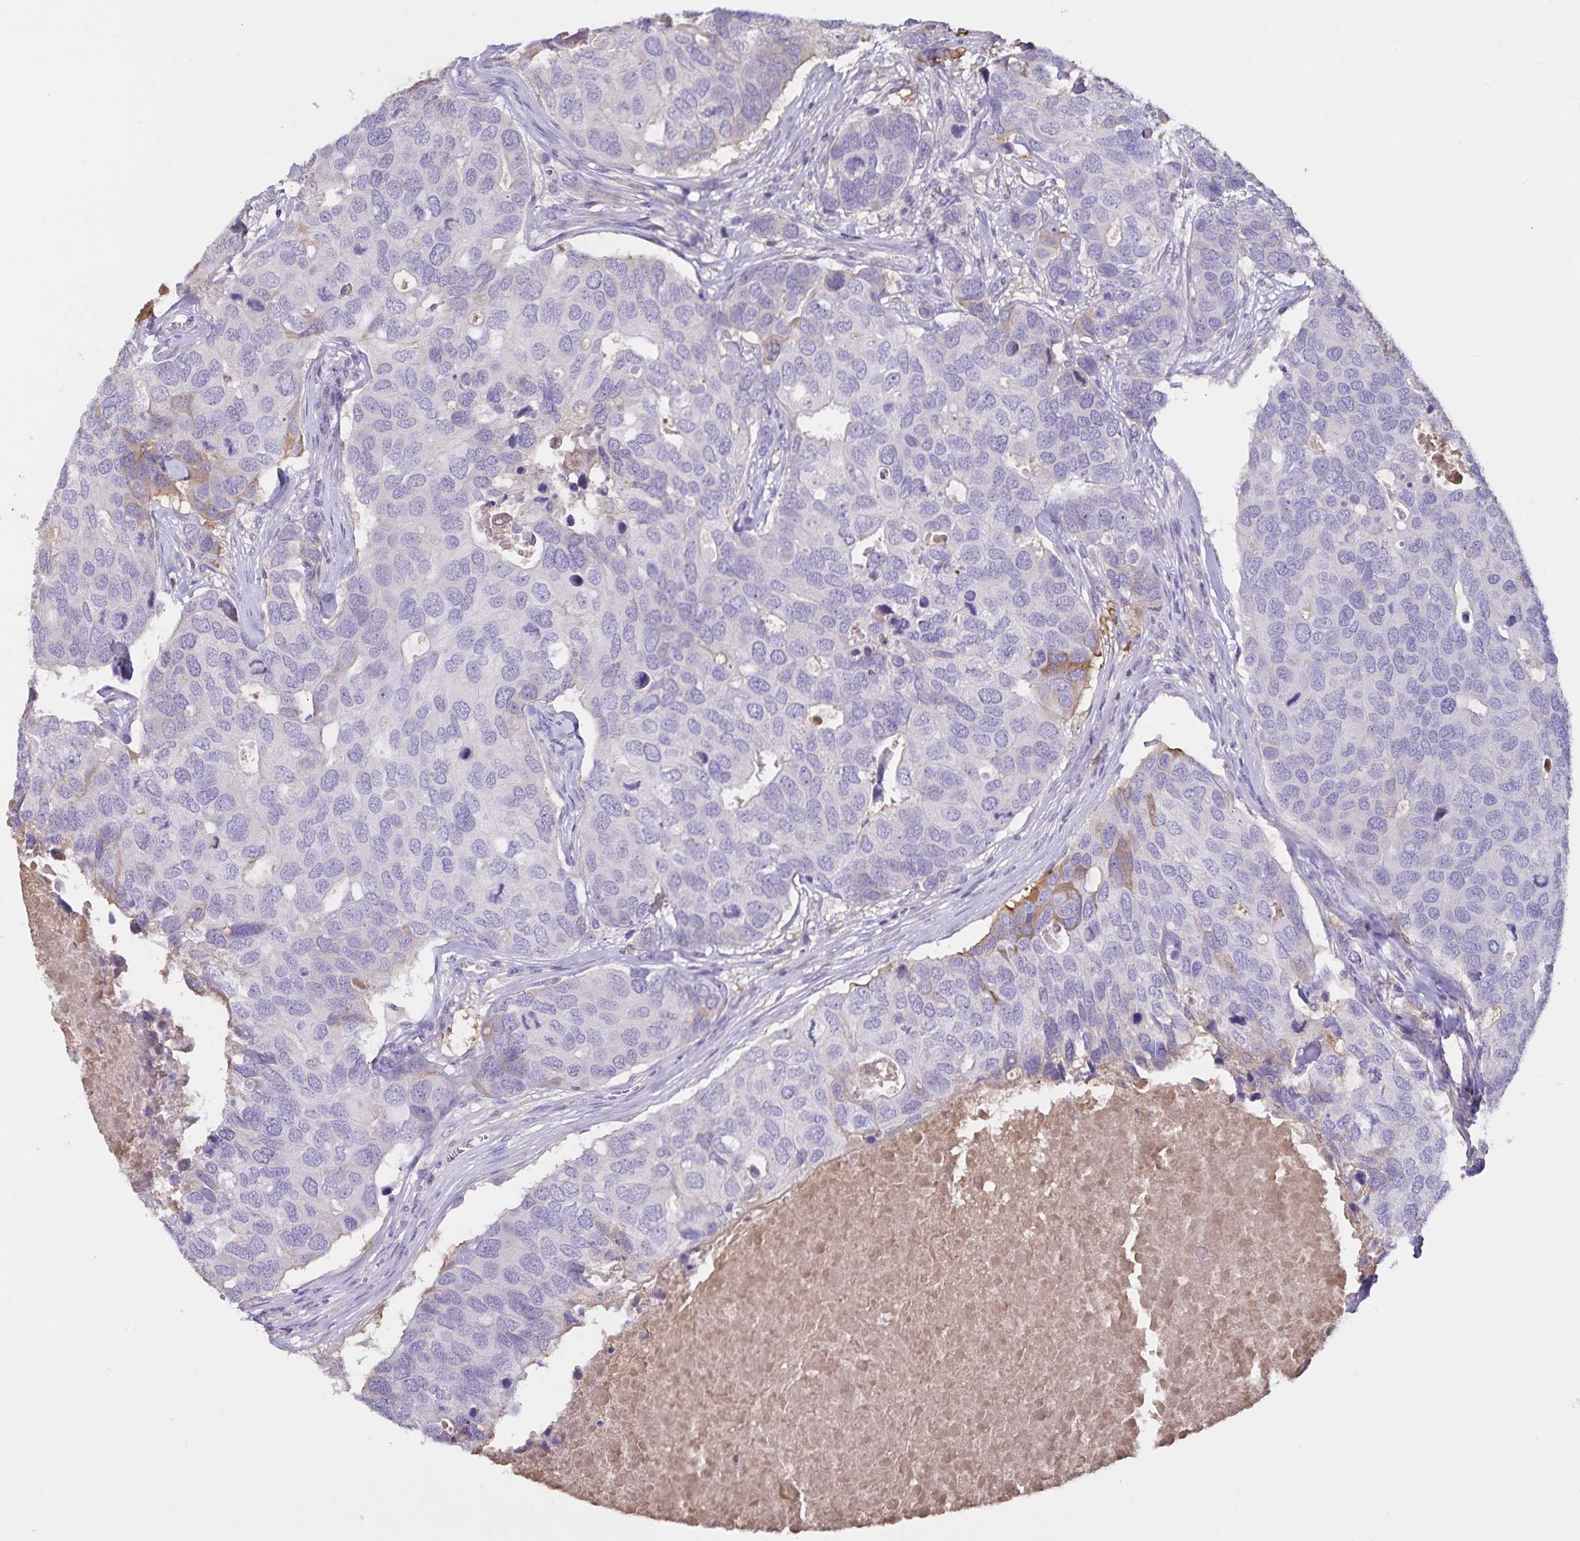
{"staining": {"intensity": "weak", "quantity": "<25%", "location": "cytoplasmic/membranous"}, "tissue": "breast cancer", "cell_type": "Tumor cells", "image_type": "cancer", "snomed": [{"axis": "morphology", "description": "Duct carcinoma"}, {"axis": "topography", "description": "Breast"}], "caption": "The photomicrograph demonstrates no staining of tumor cells in breast infiltrating ductal carcinoma.", "gene": "FGG", "patient": {"sex": "female", "age": 83}}